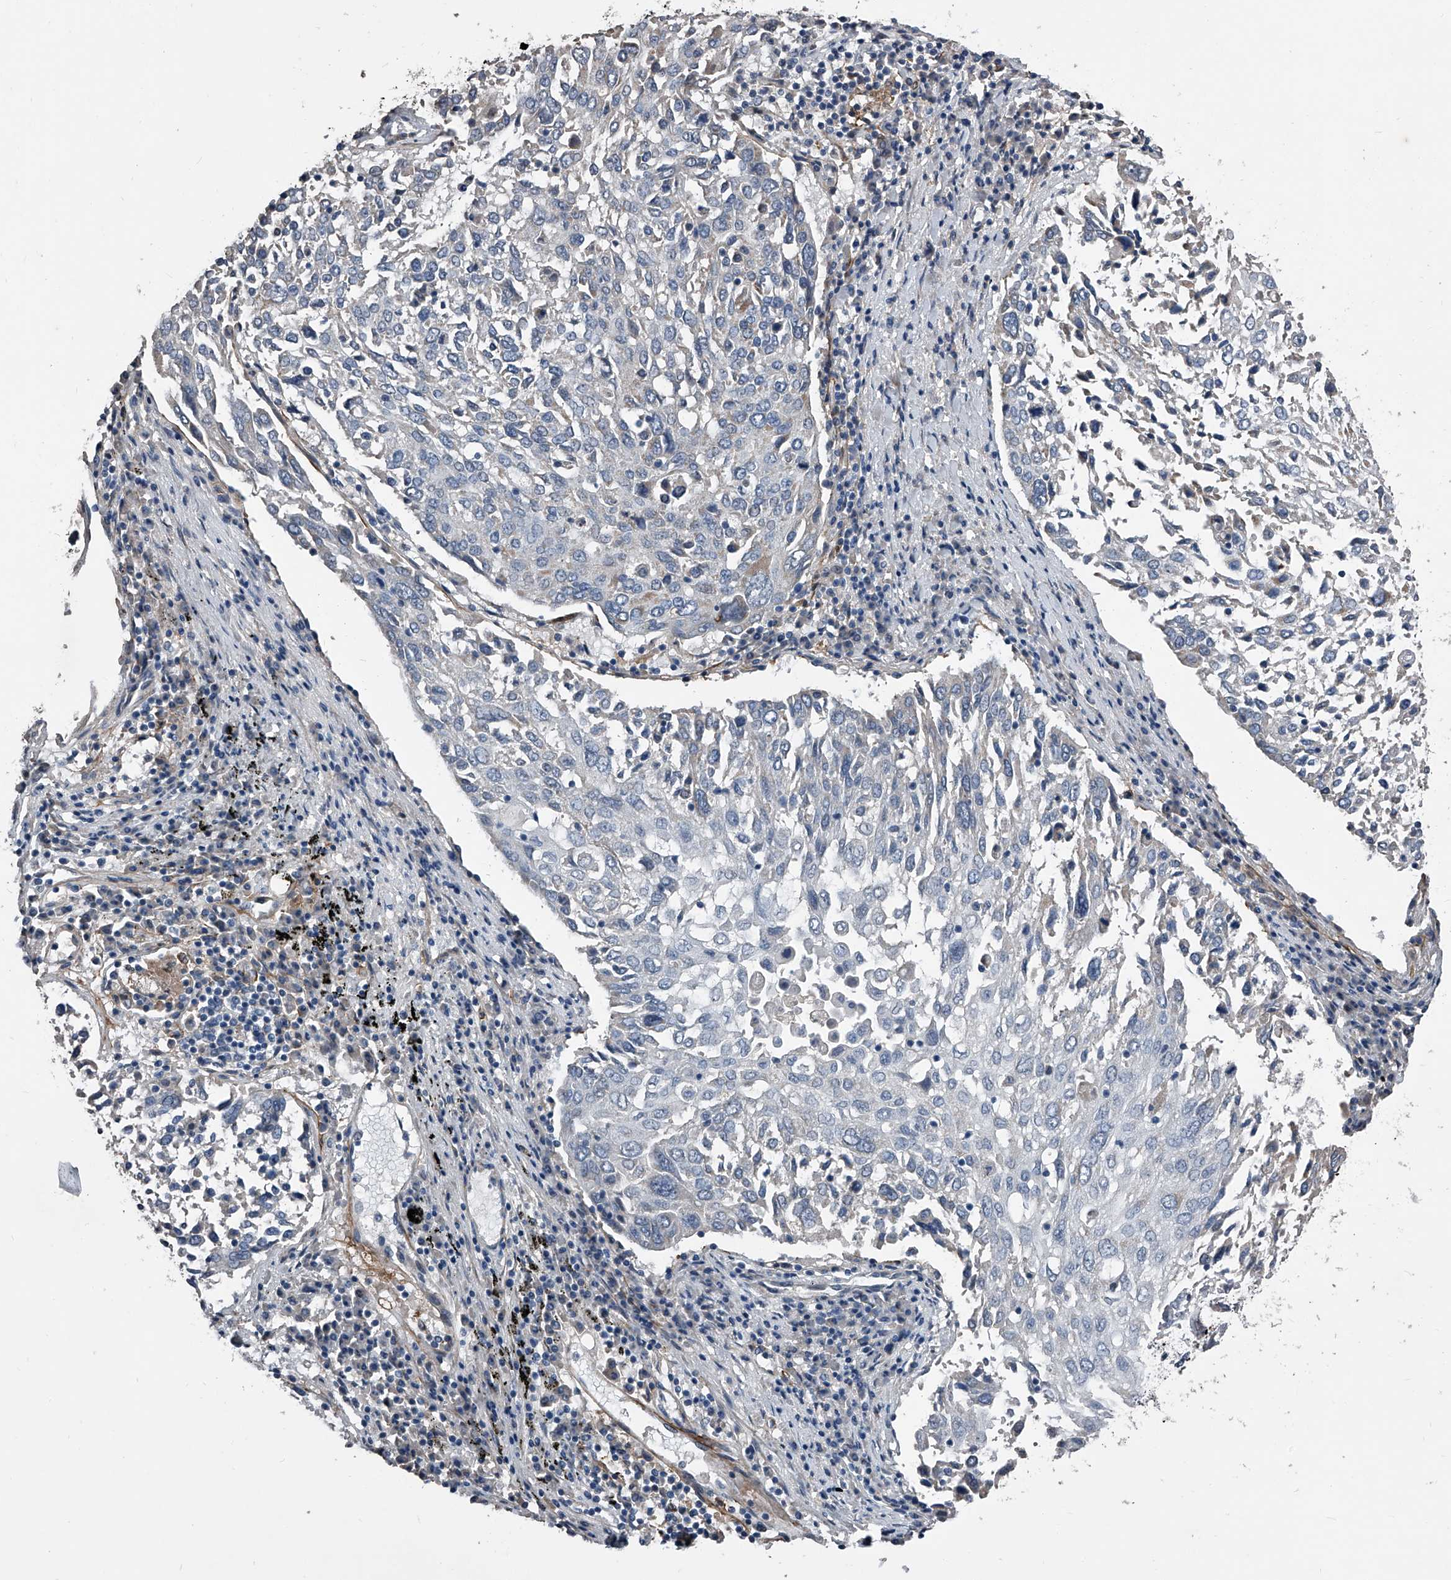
{"staining": {"intensity": "negative", "quantity": "none", "location": "none"}, "tissue": "lung cancer", "cell_type": "Tumor cells", "image_type": "cancer", "snomed": [{"axis": "morphology", "description": "Squamous cell carcinoma, NOS"}, {"axis": "topography", "description": "Lung"}], "caption": "Immunohistochemistry micrograph of lung squamous cell carcinoma stained for a protein (brown), which demonstrates no positivity in tumor cells.", "gene": "PHACTR1", "patient": {"sex": "male", "age": 65}}